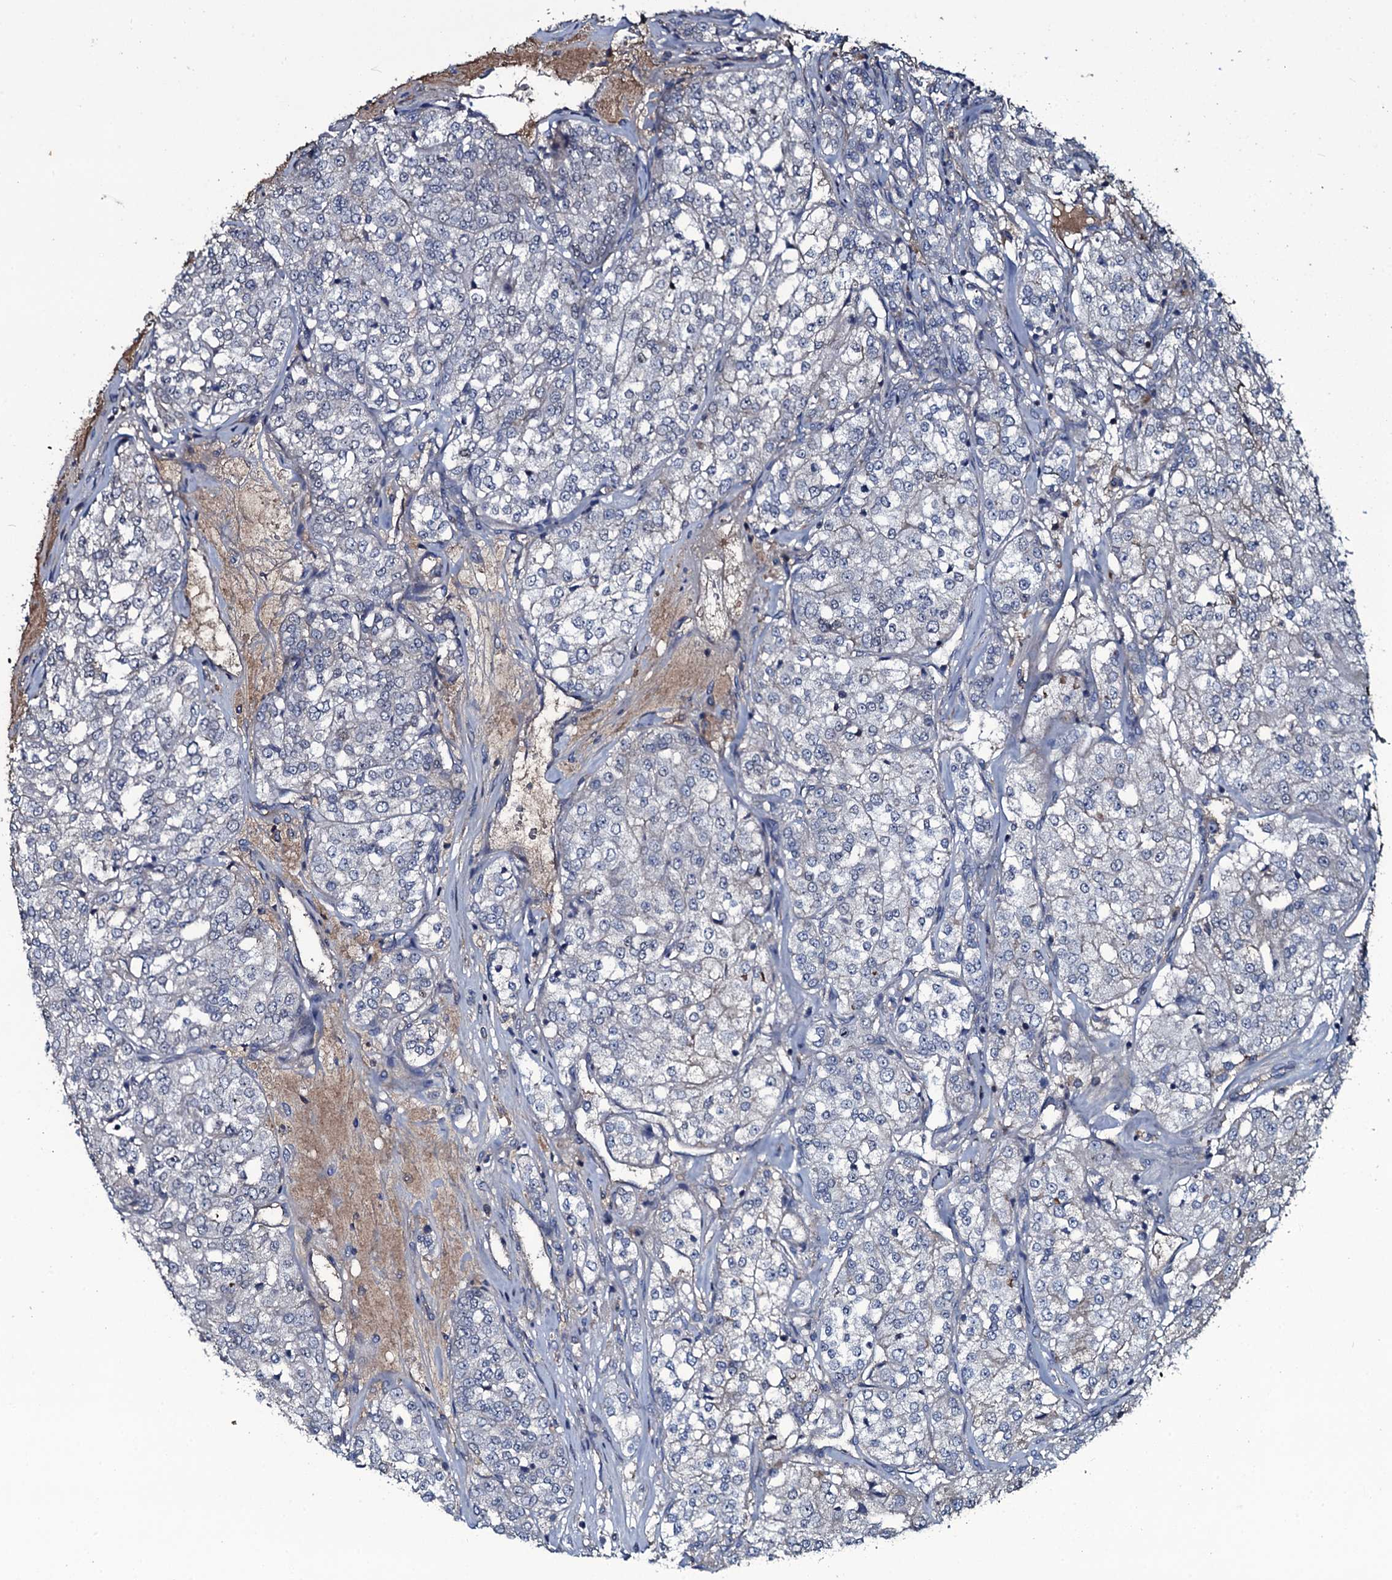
{"staining": {"intensity": "negative", "quantity": "none", "location": "none"}, "tissue": "renal cancer", "cell_type": "Tumor cells", "image_type": "cancer", "snomed": [{"axis": "morphology", "description": "Adenocarcinoma, NOS"}, {"axis": "topography", "description": "Kidney"}], "caption": "The micrograph exhibits no staining of tumor cells in renal adenocarcinoma. (Immunohistochemistry, brightfield microscopy, high magnification).", "gene": "LYG2", "patient": {"sex": "female", "age": 63}}